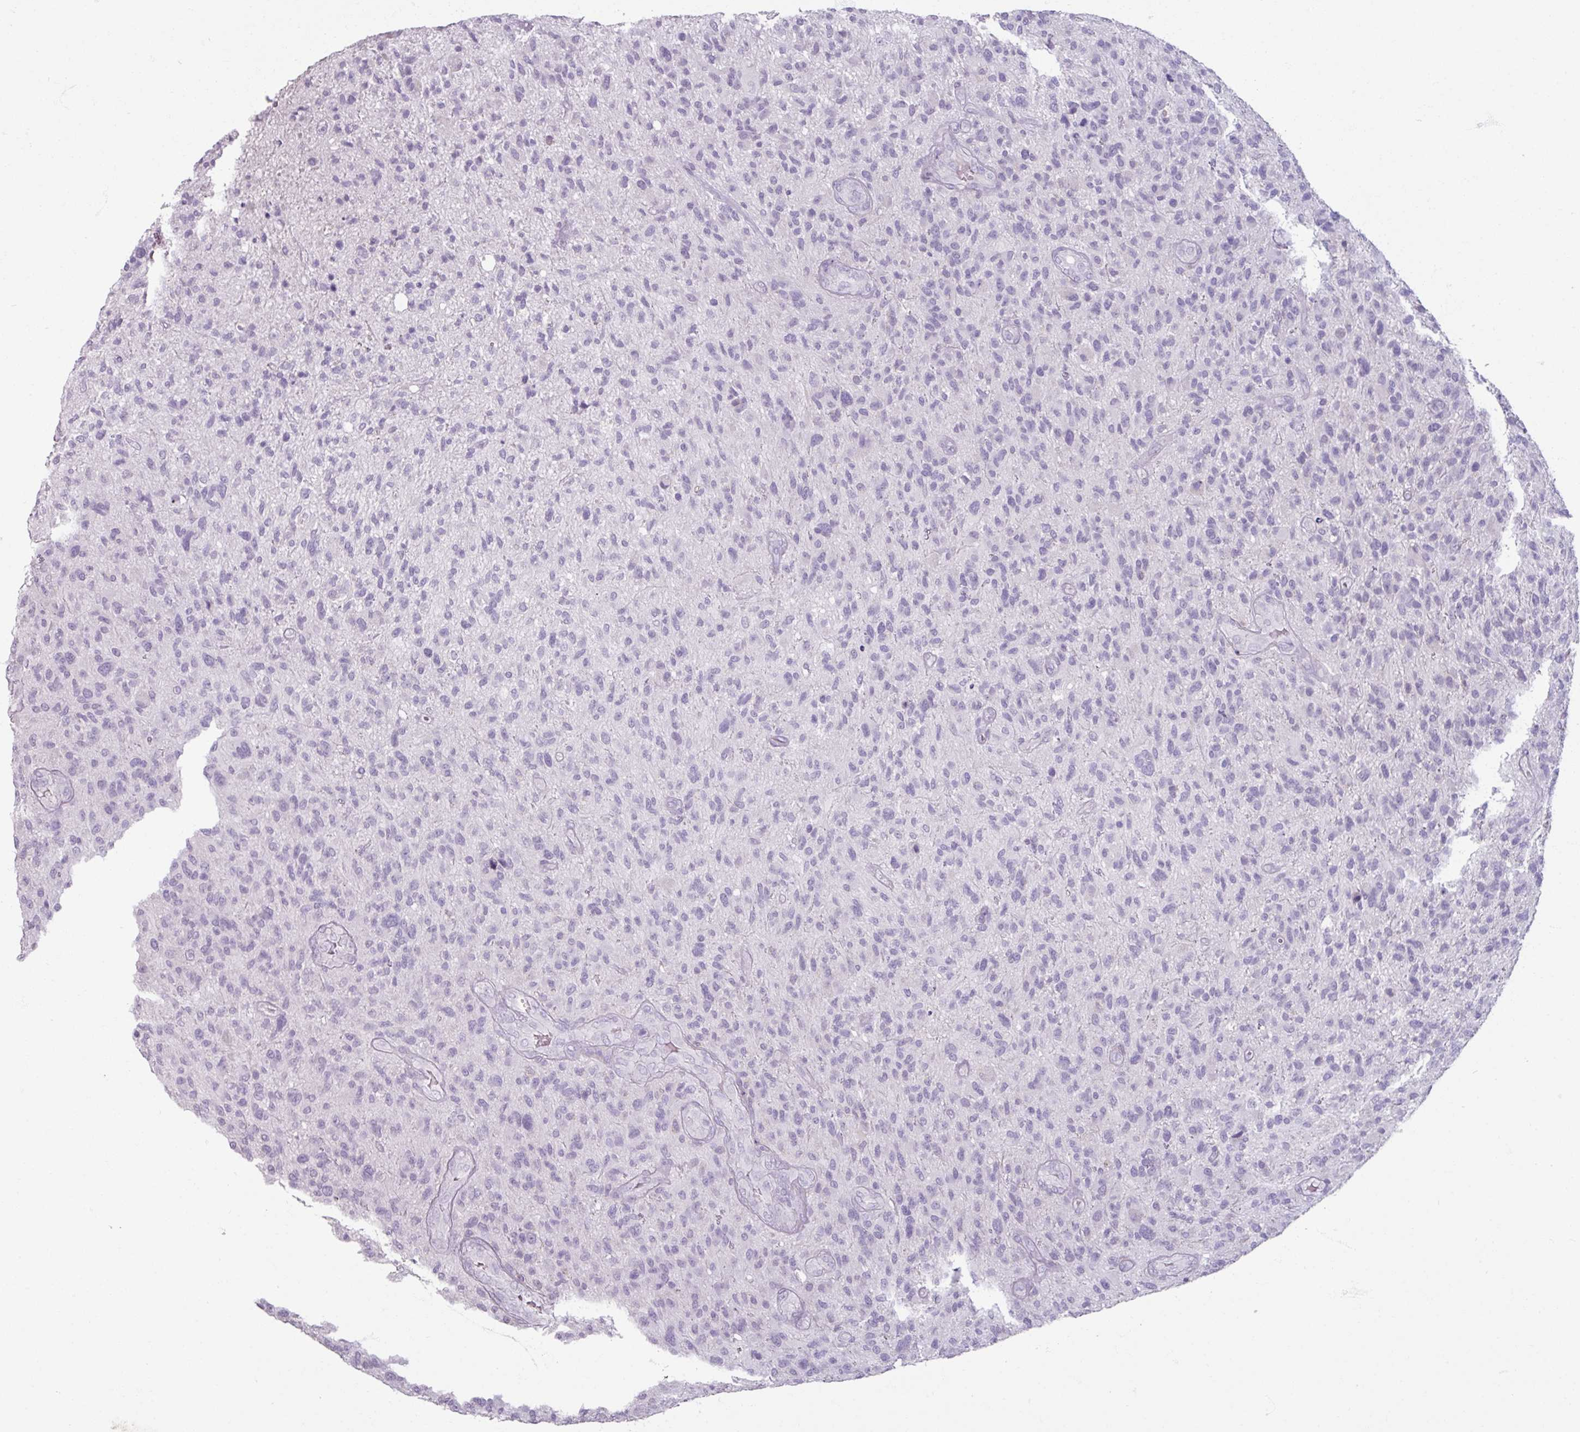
{"staining": {"intensity": "negative", "quantity": "none", "location": "none"}, "tissue": "glioma", "cell_type": "Tumor cells", "image_type": "cancer", "snomed": [{"axis": "morphology", "description": "Glioma, malignant, High grade"}, {"axis": "topography", "description": "Brain"}], "caption": "Immunohistochemistry image of neoplastic tissue: human malignant high-grade glioma stained with DAB (3,3'-diaminobenzidine) demonstrates no significant protein staining in tumor cells.", "gene": "SLC27A5", "patient": {"sex": "male", "age": 47}}